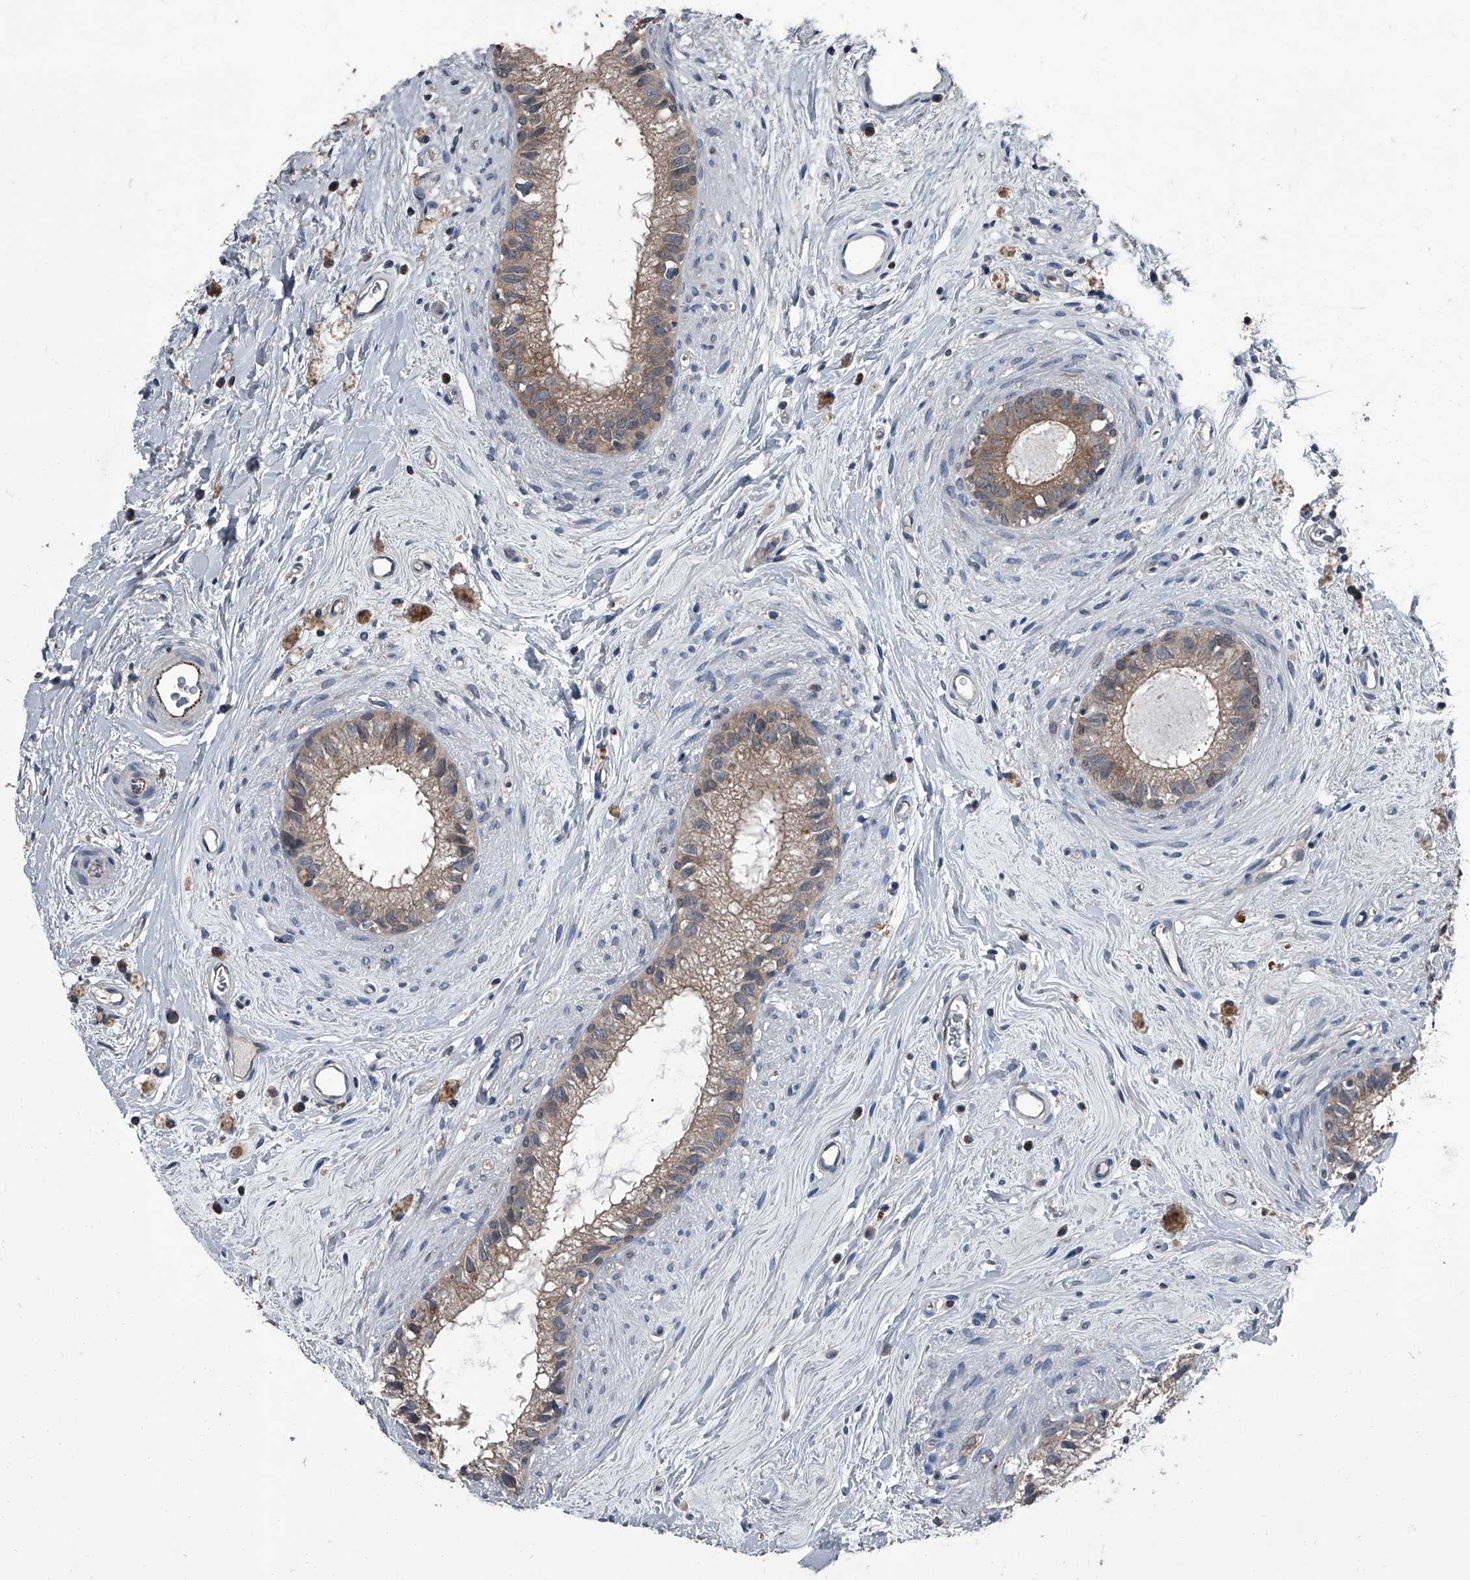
{"staining": {"intensity": "weak", "quantity": ">75%", "location": "cytoplasmic/membranous"}, "tissue": "epididymis", "cell_type": "Glandular cells", "image_type": "normal", "snomed": [{"axis": "morphology", "description": "Normal tissue, NOS"}, {"axis": "topography", "description": "Epididymis"}], "caption": "Epididymis stained with immunohistochemistry (IHC) exhibits weak cytoplasmic/membranous staining in approximately >75% of glandular cells. (DAB IHC, brown staining for protein, blue staining for nuclei).", "gene": "OARD1", "patient": {"sex": "male", "age": 80}}